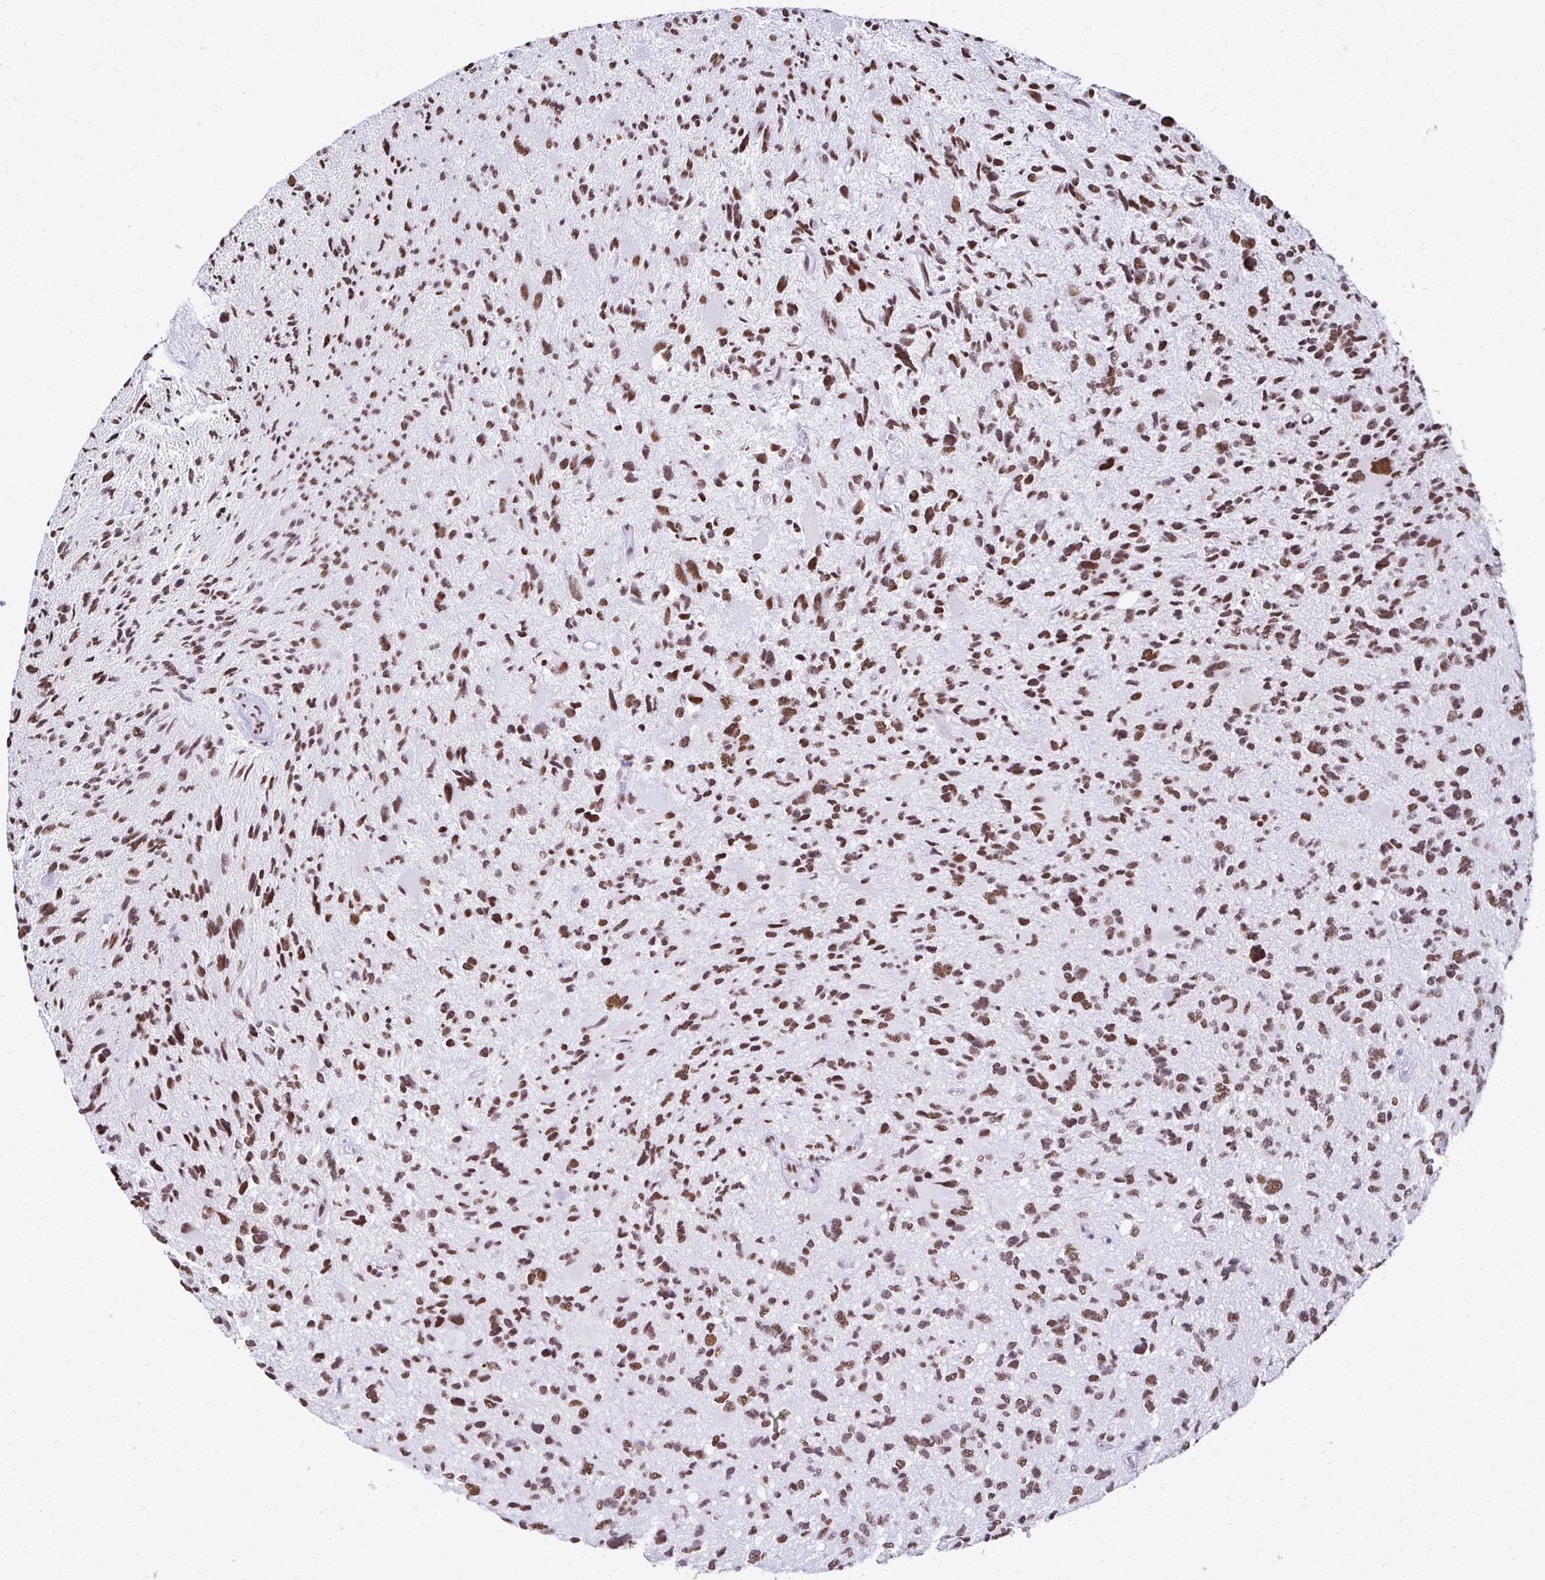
{"staining": {"intensity": "moderate", "quantity": ">75%", "location": "nuclear"}, "tissue": "glioma", "cell_type": "Tumor cells", "image_type": "cancer", "snomed": [{"axis": "morphology", "description": "Glioma, malignant, High grade"}, {"axis": "topography", "description": "Brain"}], "caption": "Immunohistochemistry (IHC) of malignant glioma (high-grade) exhibits medium levels of moderate nuclear positivity in approximately >75% of tumor cells.", "gene": "NONO", "patient": {"sex": "female", "age": 11}}